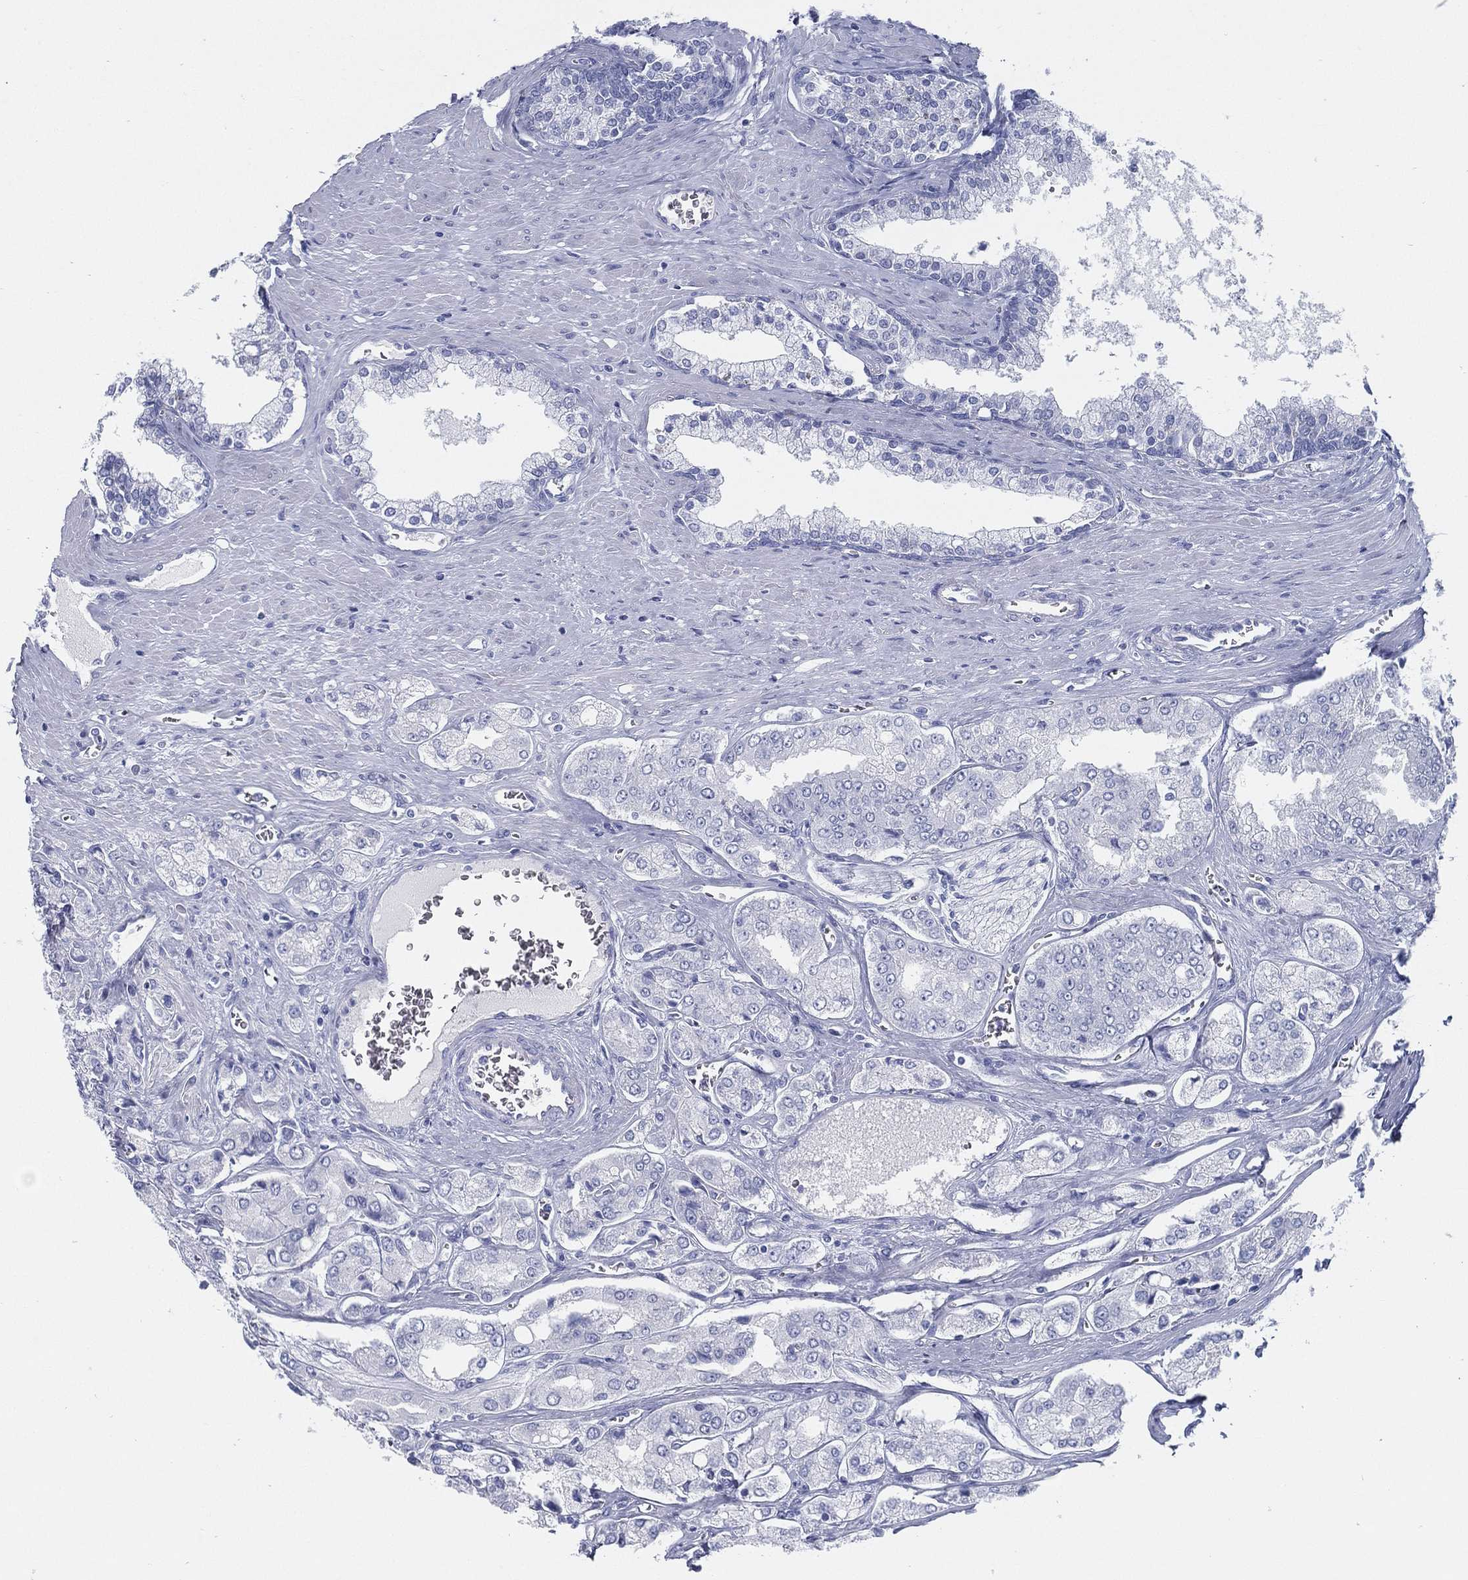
{"staining": {"intensity": "negative", "quantity": "none", "location": "none"}, "tissue": "prostate cancer", "cell_type": "Tumor cells", "image_type": "cancer", "snomed": [{"axis": "morphology", "description": "Adenocarcinoma, NOS"}, {"axis": "topography", "description": "Prostate and seminal vesicle, NOS"}, {"axis": "topography", "description": "Prostate"}], "caption": "High magnification brightfield microscopy of adenocarcinoma (prostate) stained with DAB (3,3'-diaminobenzidine) (brown) and counterstained with hematoxylin (blue): tumor cells show no significant positivity.", "gene": "TMEM252", "patient": {"sex": "male", "age": 67}}